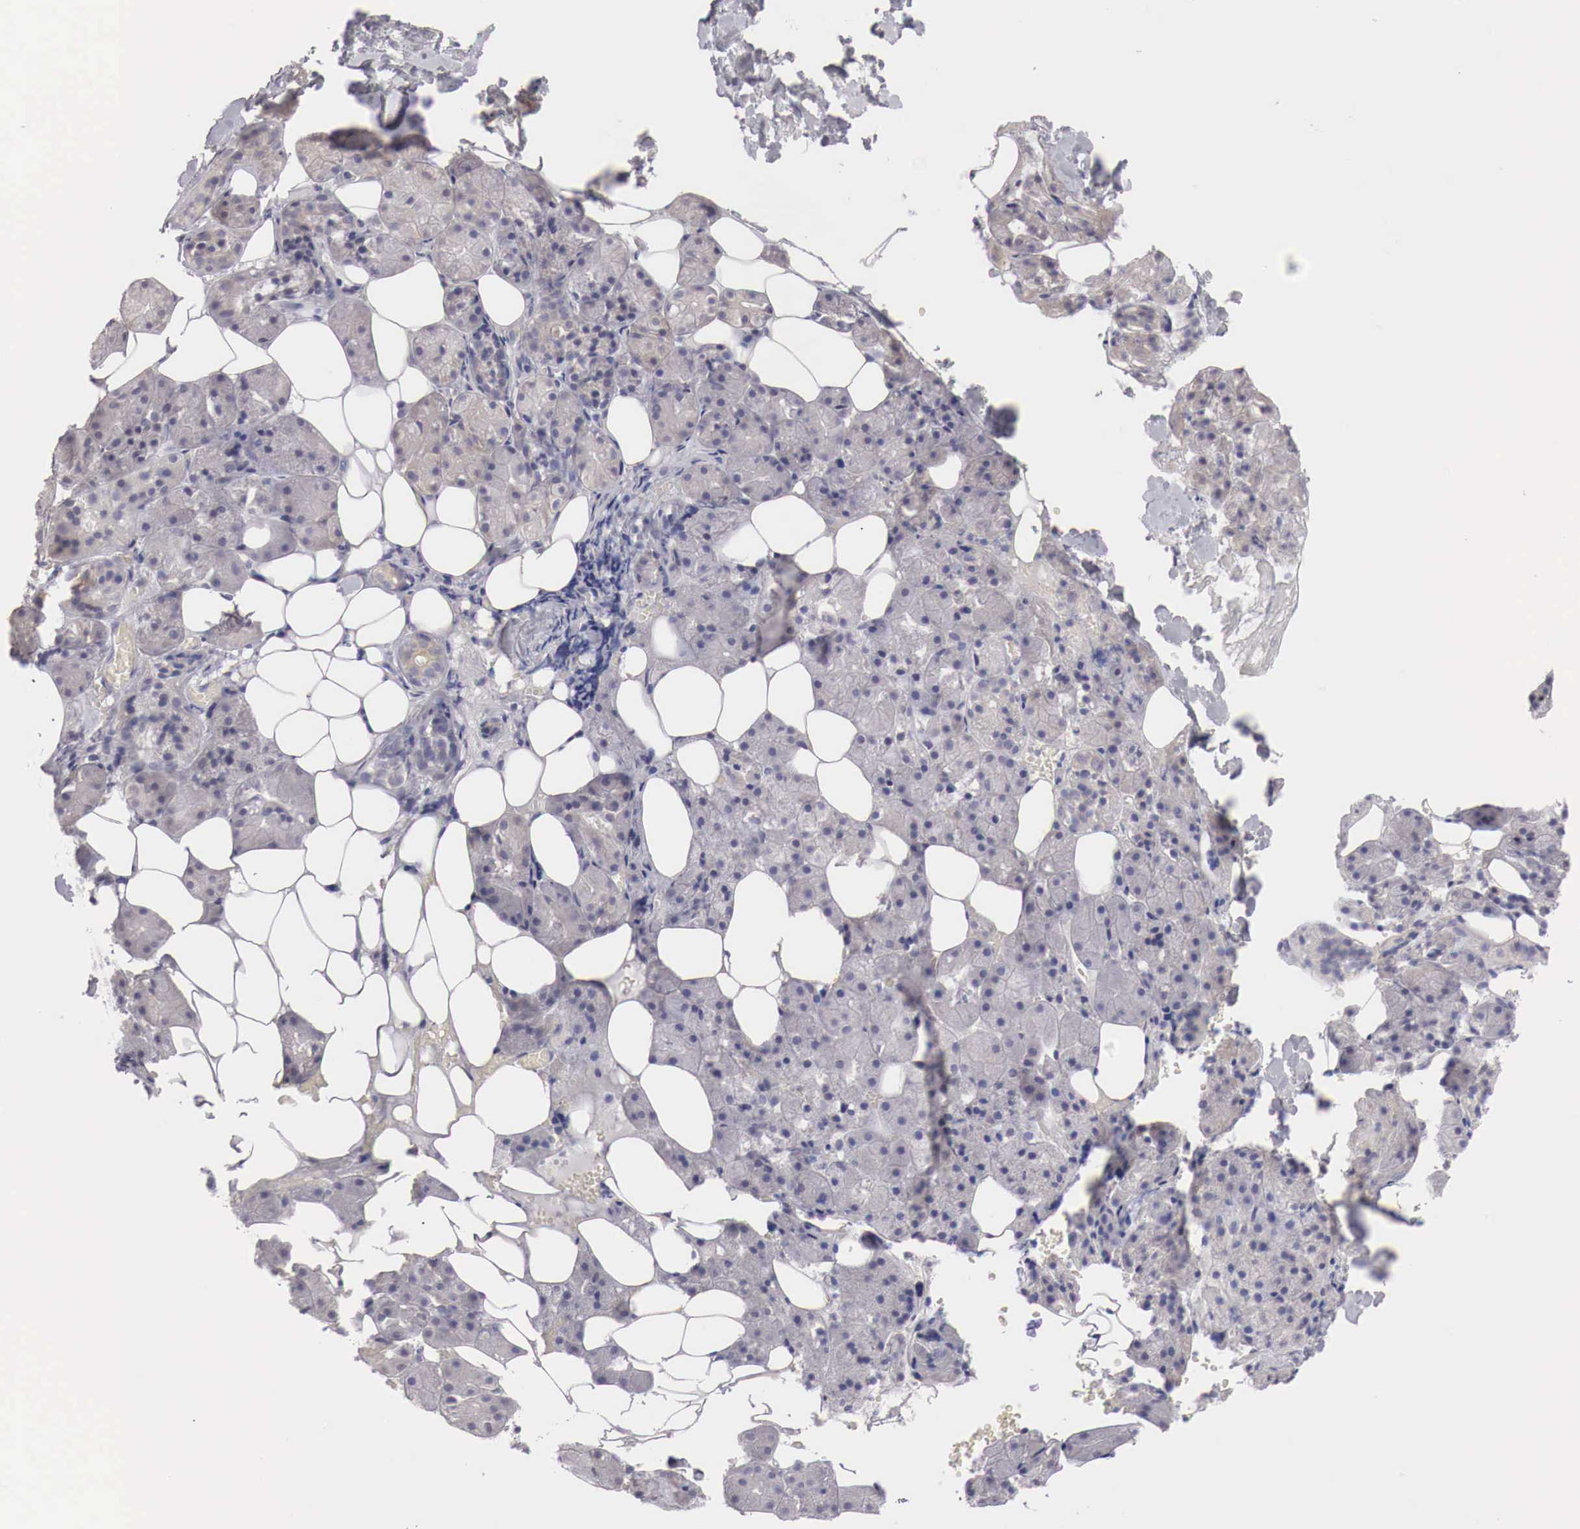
{"staining": {"intensity": "weak", "quantity": "25%-75%", "location": "cytoplasmic/membranous"}, "tissue": "salivary gland", "cell_type": "Glandular cells", "image_type": "normal", "snomed": [{"axis": "morphology", "description": "Normal tissue, NOS"}, {"axis": "topography", "description": "Salivary gland"}], "caption": "Brown immunohistochemical staining in benign human salivary gland reveals weak cytoplasmic/membranous staining in about 25%-75% of glandular cells. (IHC, brightfield microscopy, high magnification).", "gene": "NSDHL", "patient": {"sex": "female", "age": 55}}